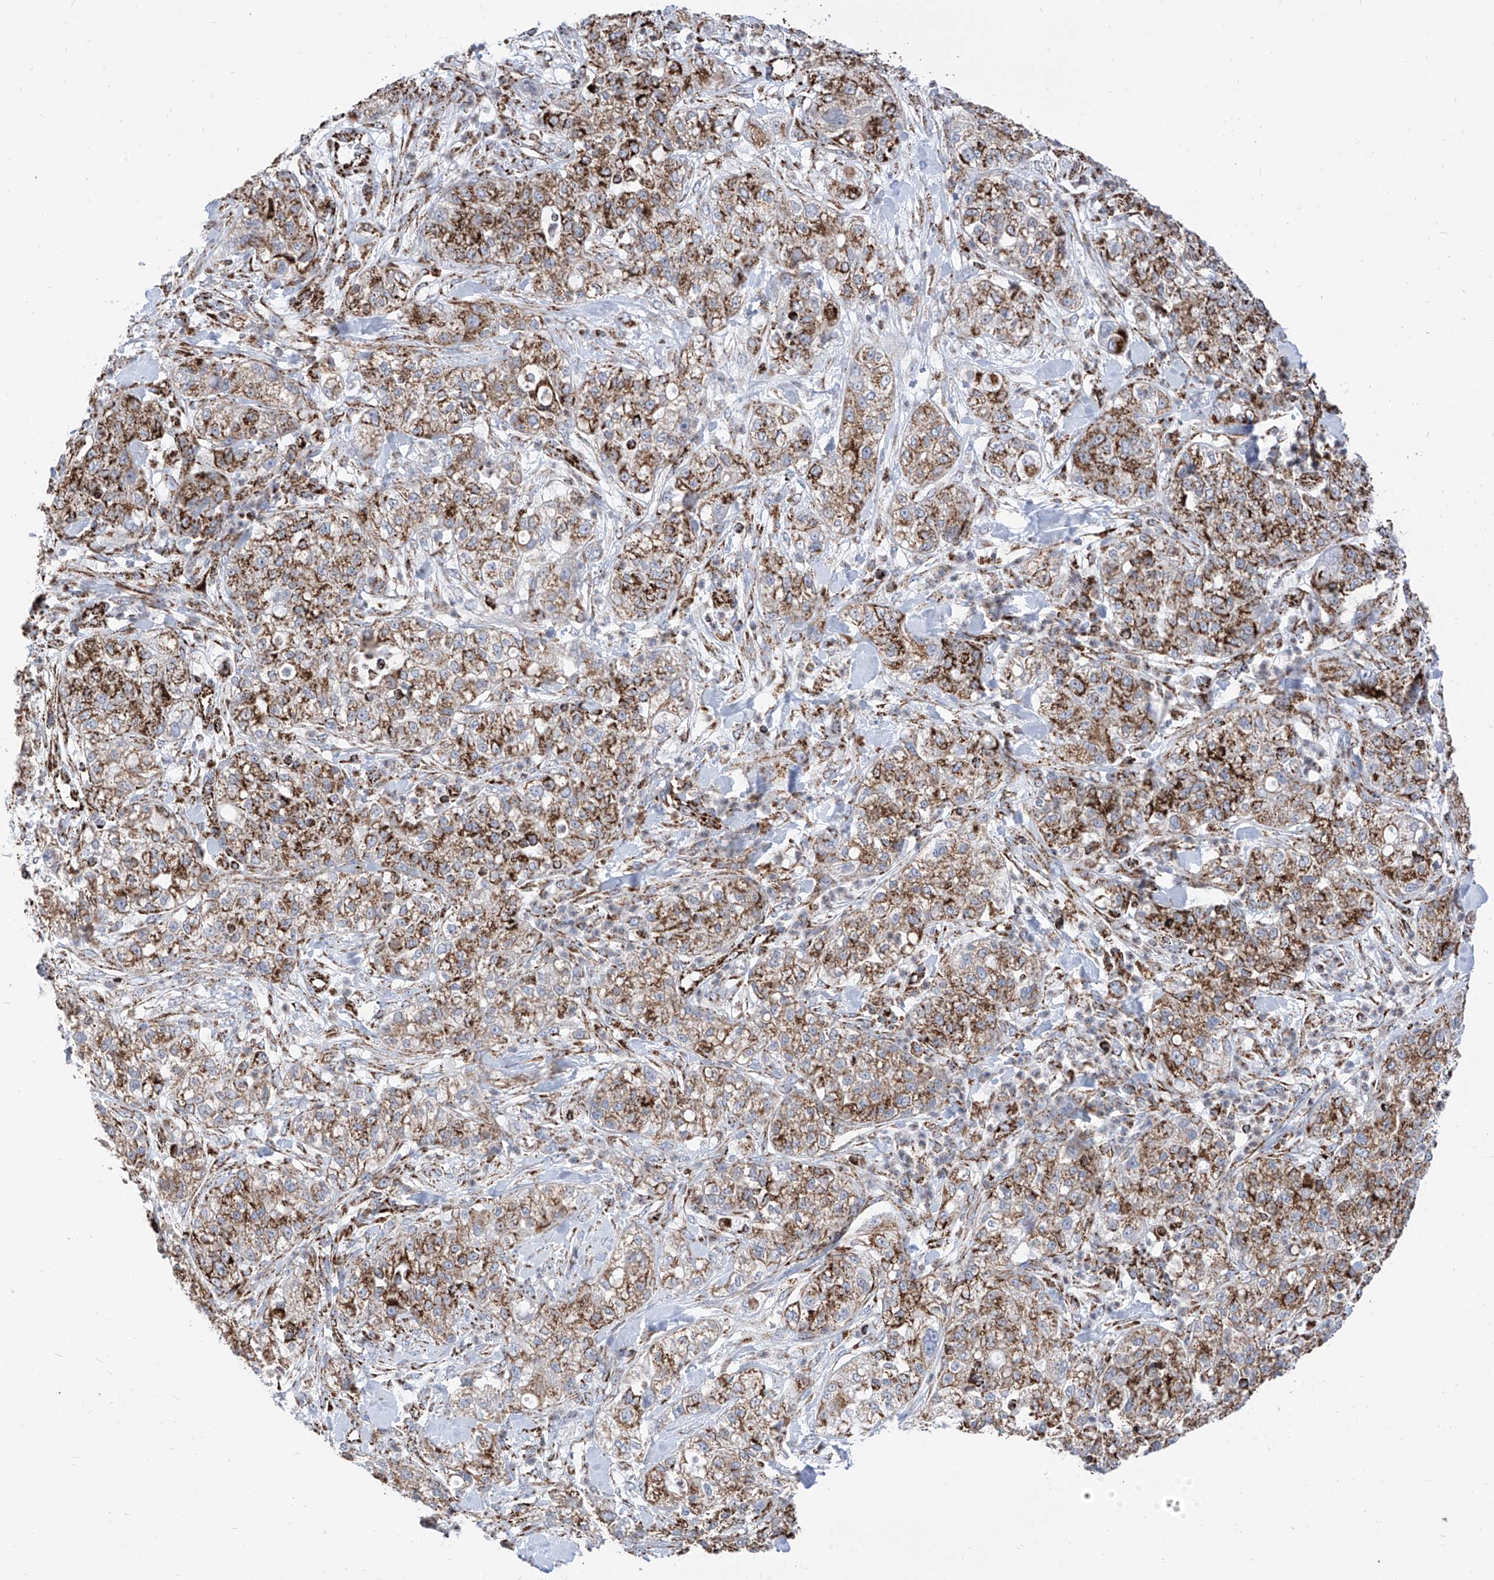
{"staining": {"intensity": "moderate", "quantity": "25%-75%", "location": "cytoplasmic/membranous"}, "tissue": "pancreatic cancer", "cell_type": "Tumor cells", "image_type": "cancer", "snomed": [{"axis": "morphology", "description": "Adenocarcinoma, NOS"}, {"axis": "topography", "description": "Pancreas"}], "caption": "Immunohistochemistry photomicrograph of neoplastic tissue: human pancreatic adenocarcinoma stained using IHC reveals medium levels of moderate protein expression localized specifically in the cytoplasmic/membranous of tumor cells, appearing as a cytoplasmic/membranous brown color.", "gene": "COX5B", "patient": {"sex": "female", "age": 78}}